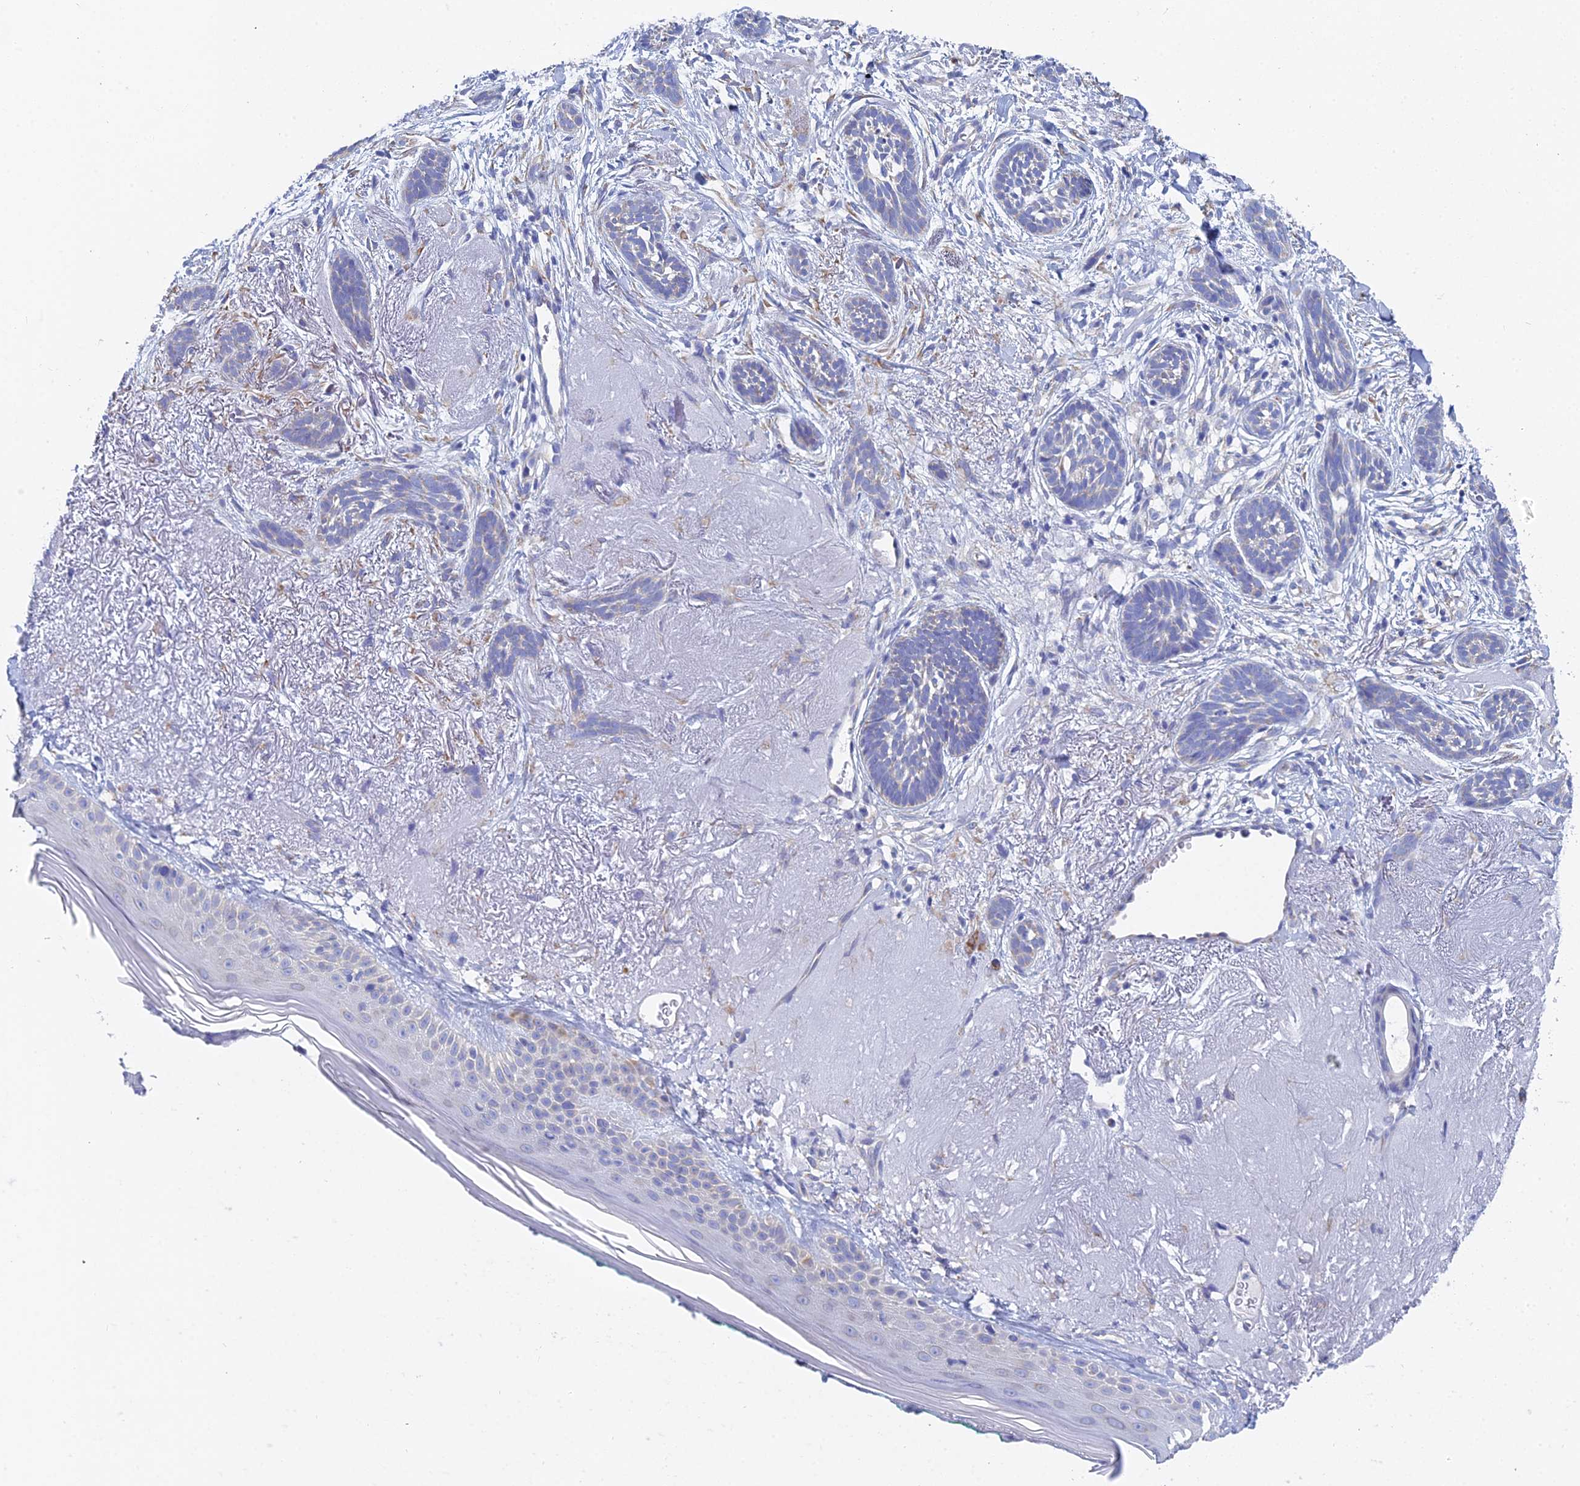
{"staining": {"intensity": "weak", "quantity": "<25%", "location": "cytoplasmic/membranous"}, "tissue": "skin cancer", "cell_type": "Tumor cells", "image_type": "cancer", "snomed": [{"axis": "morphology", "description": "Basal cell carcinoma"}, {"axis": "topography", "description": "Skin"}], "caption": "DAB (3,3'-diaminobenzidine) immunohistochemical staining of skin basal cell carcinoma demonstrates no significant positivity in tumor cells. (Brightfield microscopy of DAB (3,3'-diaminobenzidine) immunohistochemistry at high magnification).", "gene": "CRACR2B", "patient": {"sex": "male", "age": 71}}